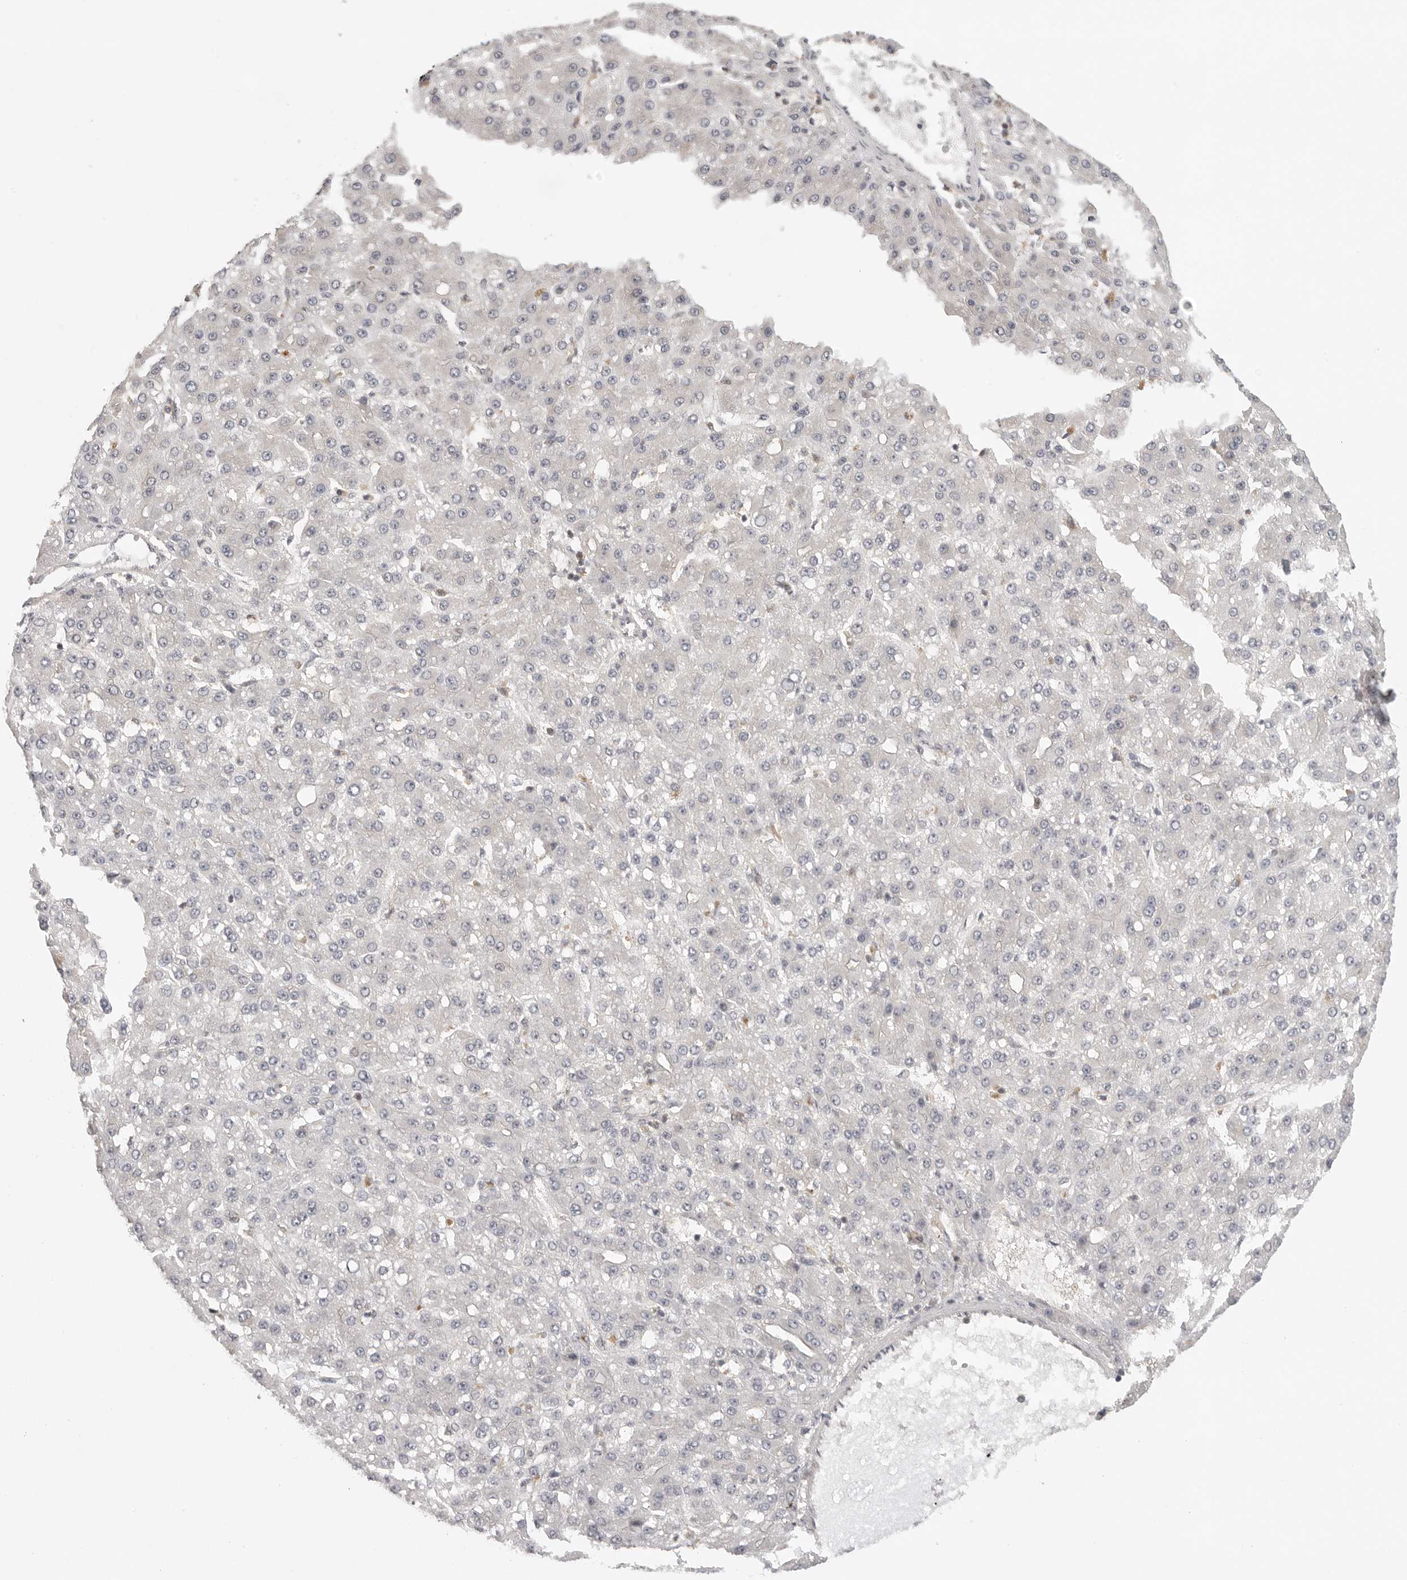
{"staining": {"intensity": "negative", "quantity": "none", "location": "none"}, "tissue": "liver cancer", "cell_type": "Tumor cells", "image_type": "cancer", "snomed": [{"axis": "morphology", "description": "Carcinoma, Hepatocellular, NOS"}, {"axis": "topography", "description": "Liver"}], "caption": "Liver hepatocellular carcinoma stained for a protein using immunohistochemistry exhibits no positivity tumor cells.", "gene": "DBNL", "patient": {"sex": "male", "age": 67}}